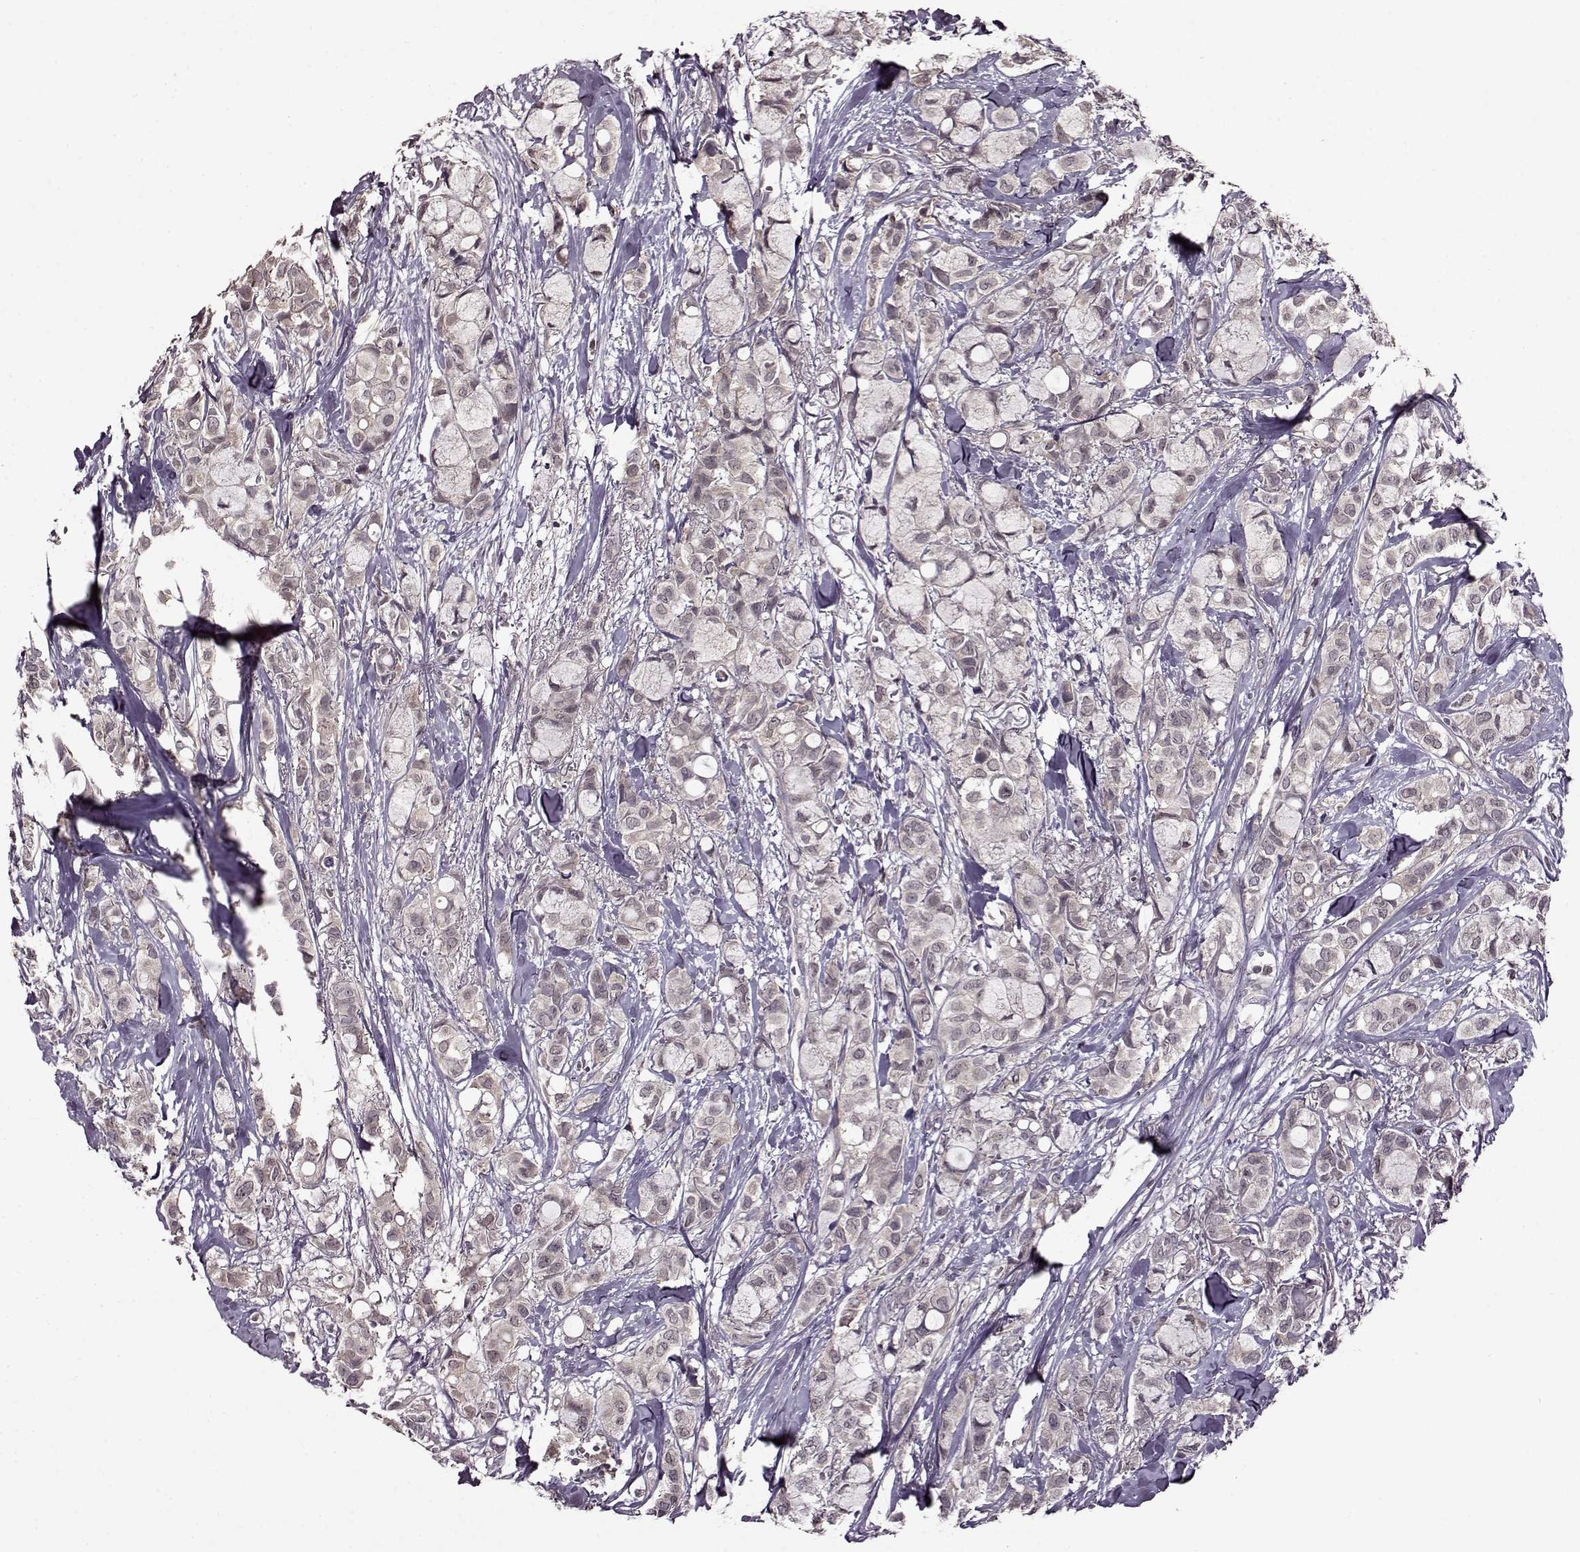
{"staining": {"intensity": "negative", "quantity": "none", "location": "none"}, "tissue": "breast cancer", "cell_type": "Tumor cells", "image_type": "cancer", "snomed": [{"axis": "morphology", "description": "Duct carcinoma"}, {"axis": "topography", "description": "Breast"}], "caption": "Immunohistochemistry histopathology image of breast intraductal carcinoma stained for a protein (brown), which displays no staining in tumor cells. The staining was performed using DAB (3,3'-diaminobenzidine) to visualize the protein expression in brown, while the nuclei were stained in blue with hematoxylin (Magnification: 20x).", "gene": "MAIP1", "patient": {"sex": "female", "age": 85}}